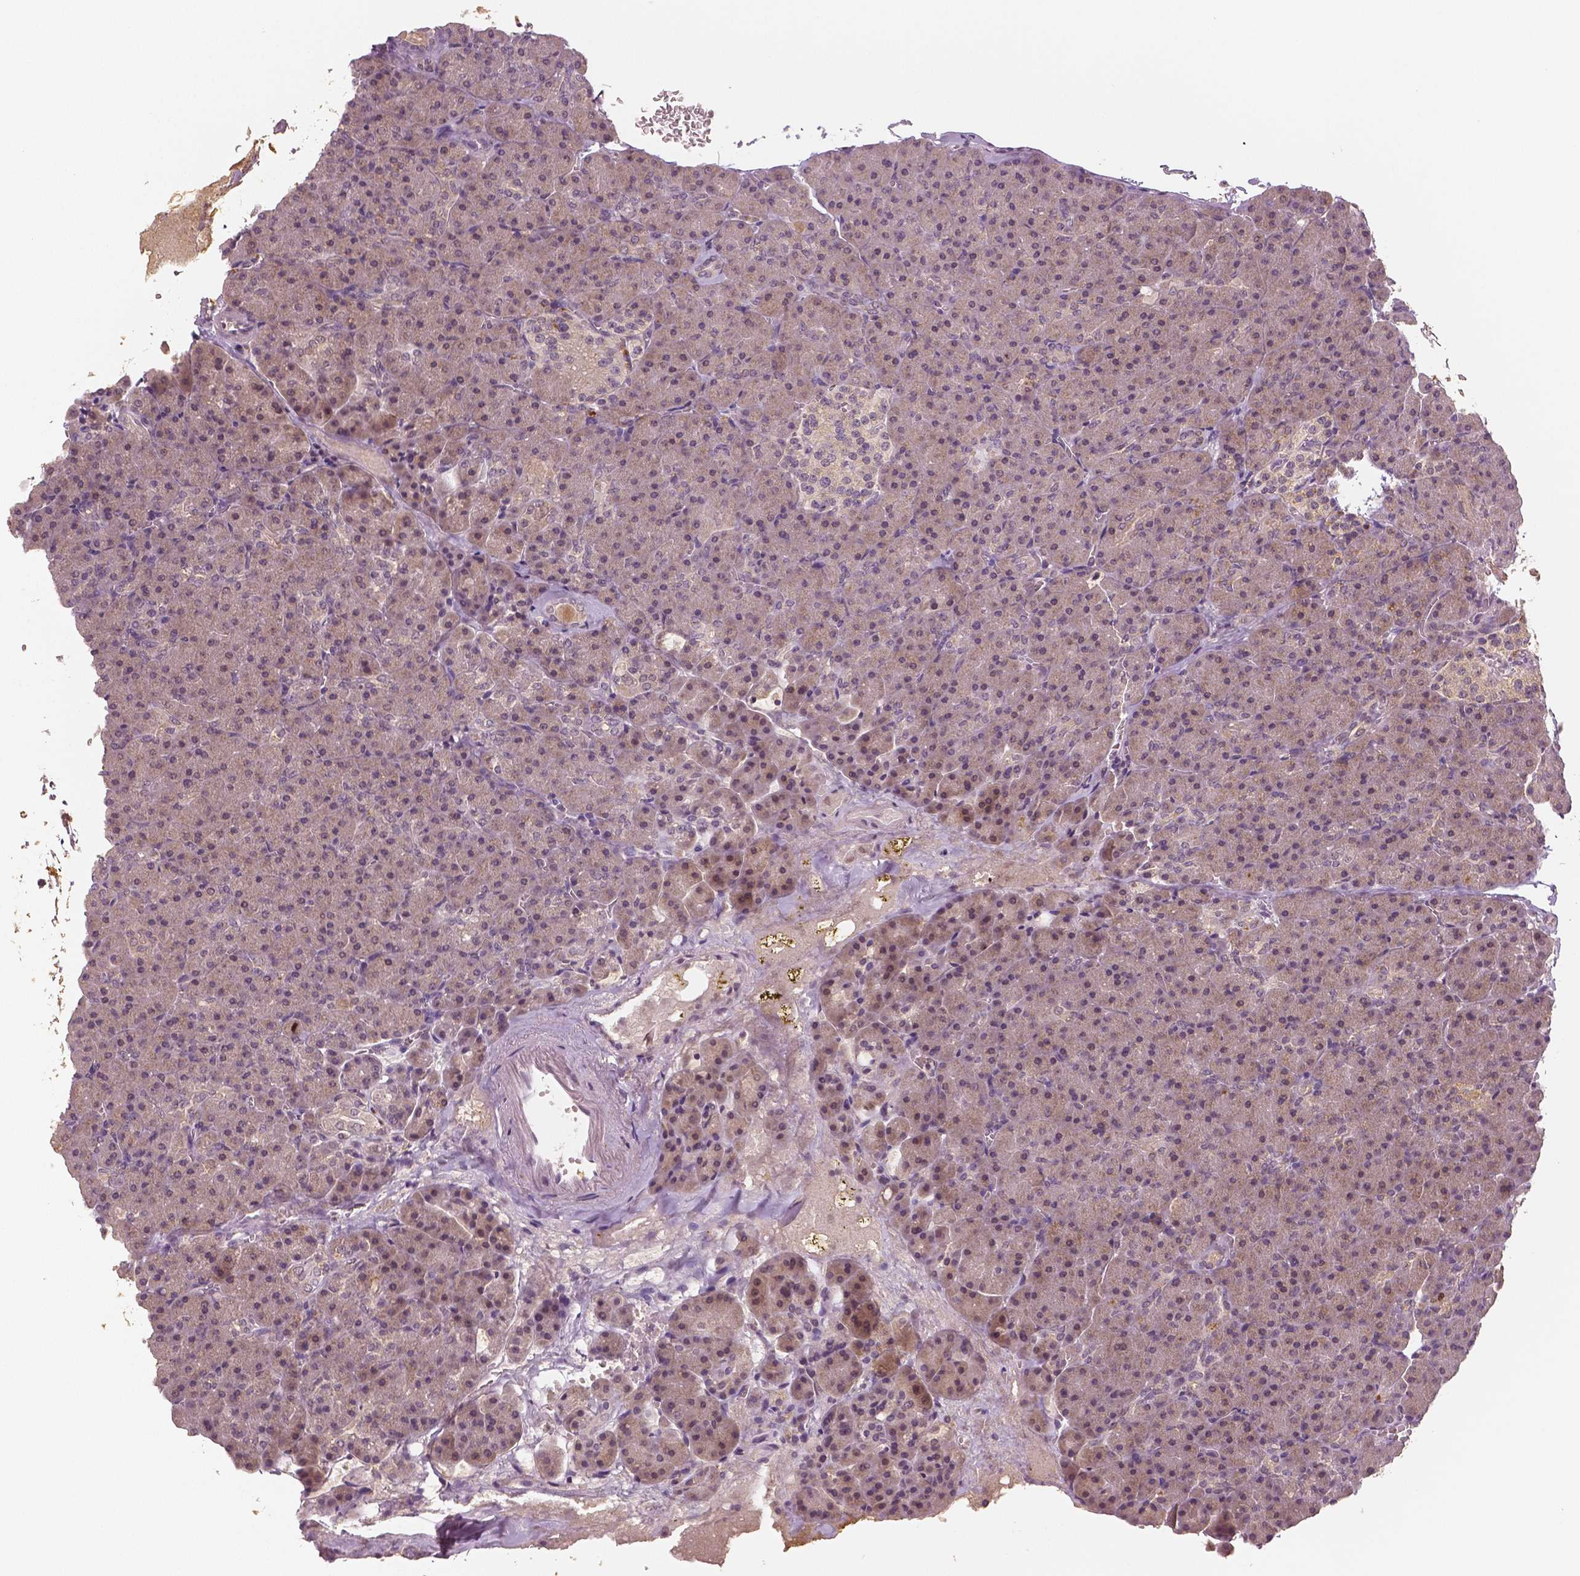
{"staining": {"intensity": "weak", "quantity": "25%-75%", "location": "cytoplasmic/membranous,nuclear"}, "tissue": "pancreas", "cell_type": "Exocrine glandular cells", "image_type": "normal", "snomed": [{"axis": "morphology", "description": "Normal tissue, NOS"}, {"axis": "topography", "description": "Pancreas"}], "caption": "Immunohistochemistry (IHC) (DAB (3,3'-diaminobenzidine)) staining of benign pancreas reveals weak cytoplasmic/membranous,nuclear protein staining in approximately 25%-75% of exocrine glandular cells.", "gene": "MKI67", "patient": {"sex": "female", "age": 74}}